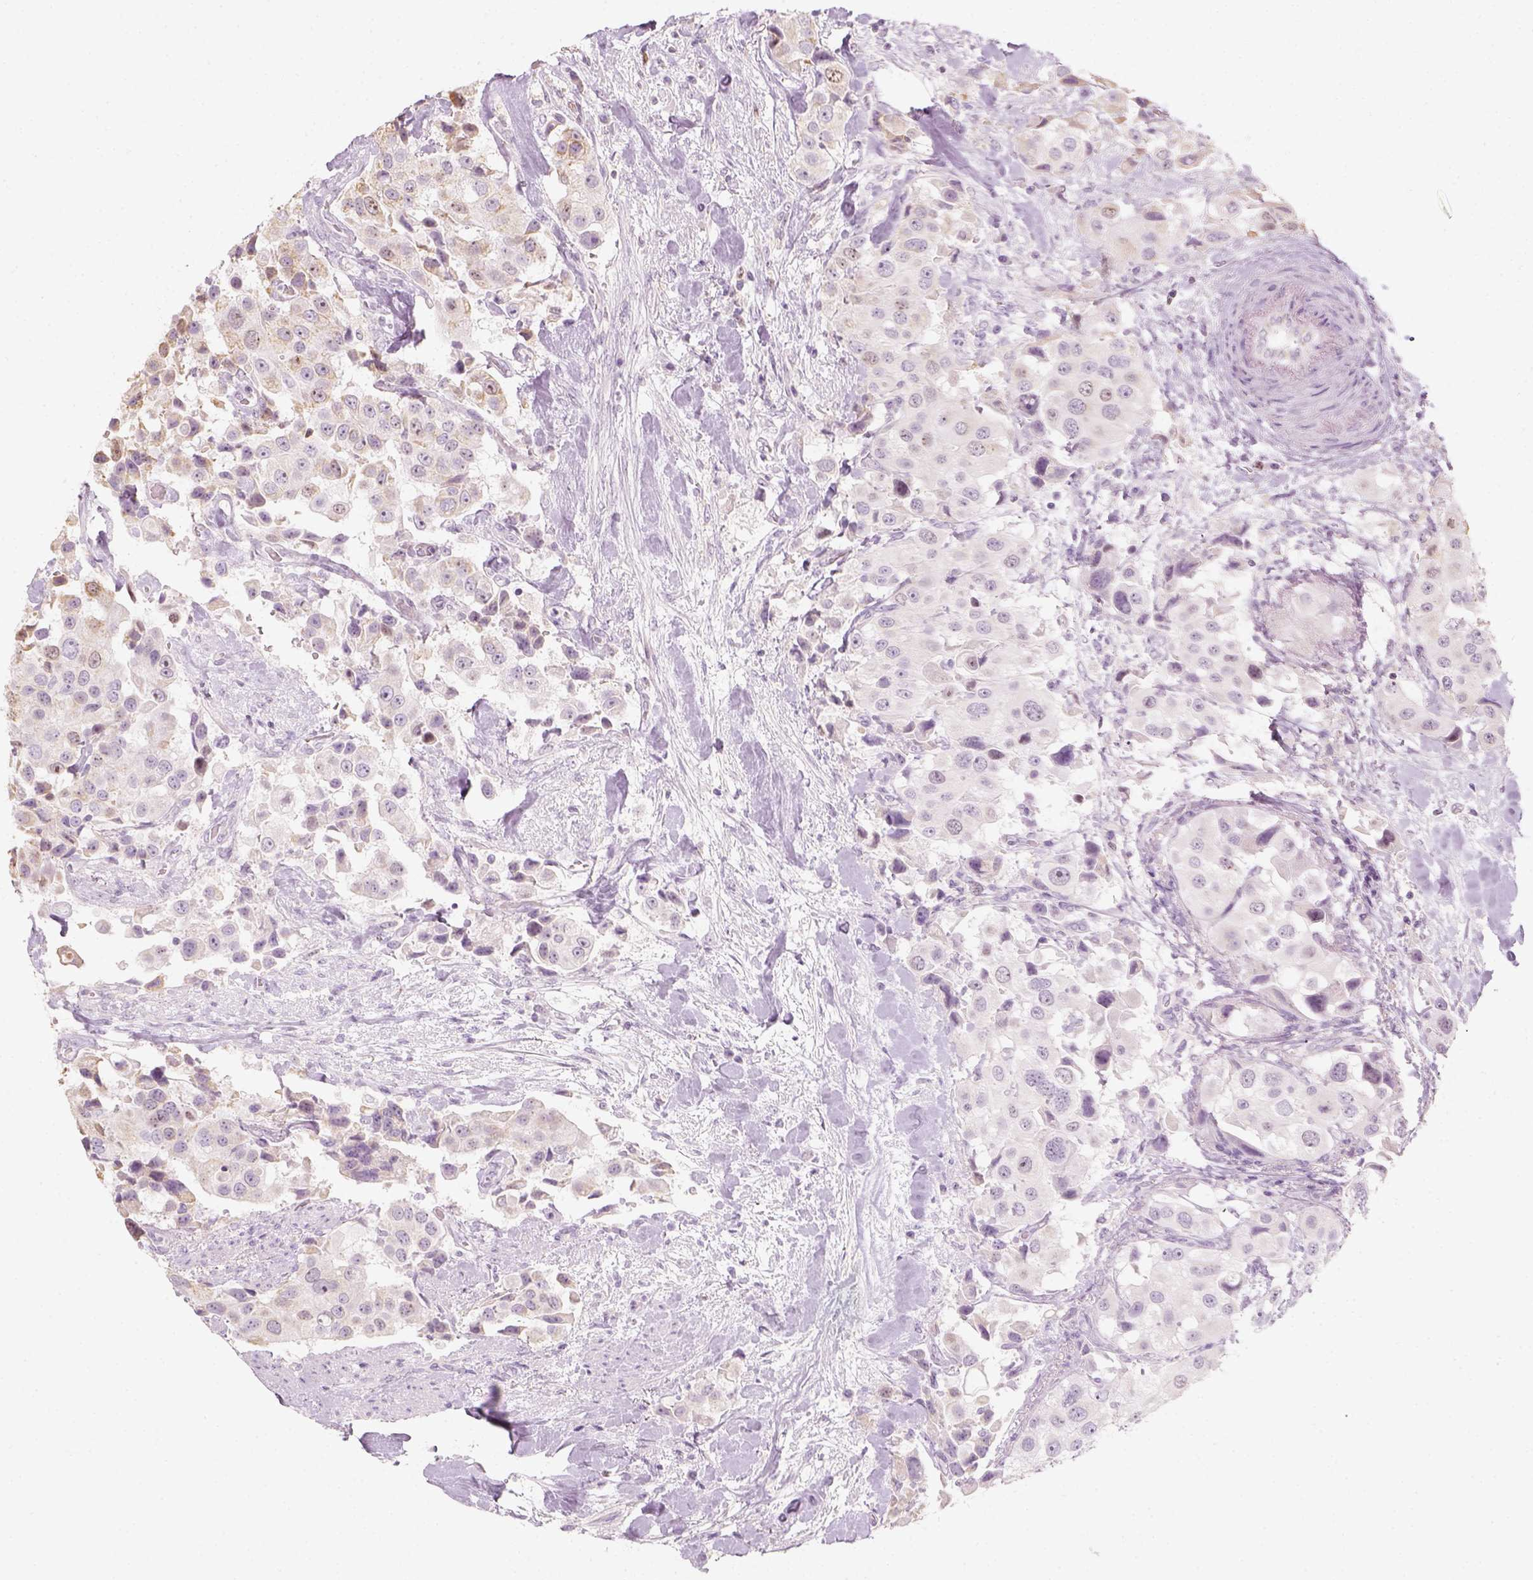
{"staining": {"intensity": "moderate", "quantity": "<25%", "location": "cytoplasmic/membranous"}, "tissue": "urothelial cancer", "cell_type": "Tumor cells", "image_type": "cancer", "snomed": [{"axis": "morphology", "description": "Urothelial carcinoma, High grade"}, {"axis": "topography", "description": "Urinary bladder"}], "caption": "Immunohistochemistry histopathology image of neoplastic tissue: human urothelial cancer stained using immunohistochemistry demonstrates low levels of moderate protein expression localized specifically in the cytoplasmic/membranous of tumor cells, appearing as a cytoplasmic/membranous brown color.", "gene": "LCA5", "patient": {"sex": "female", "age": 64}}